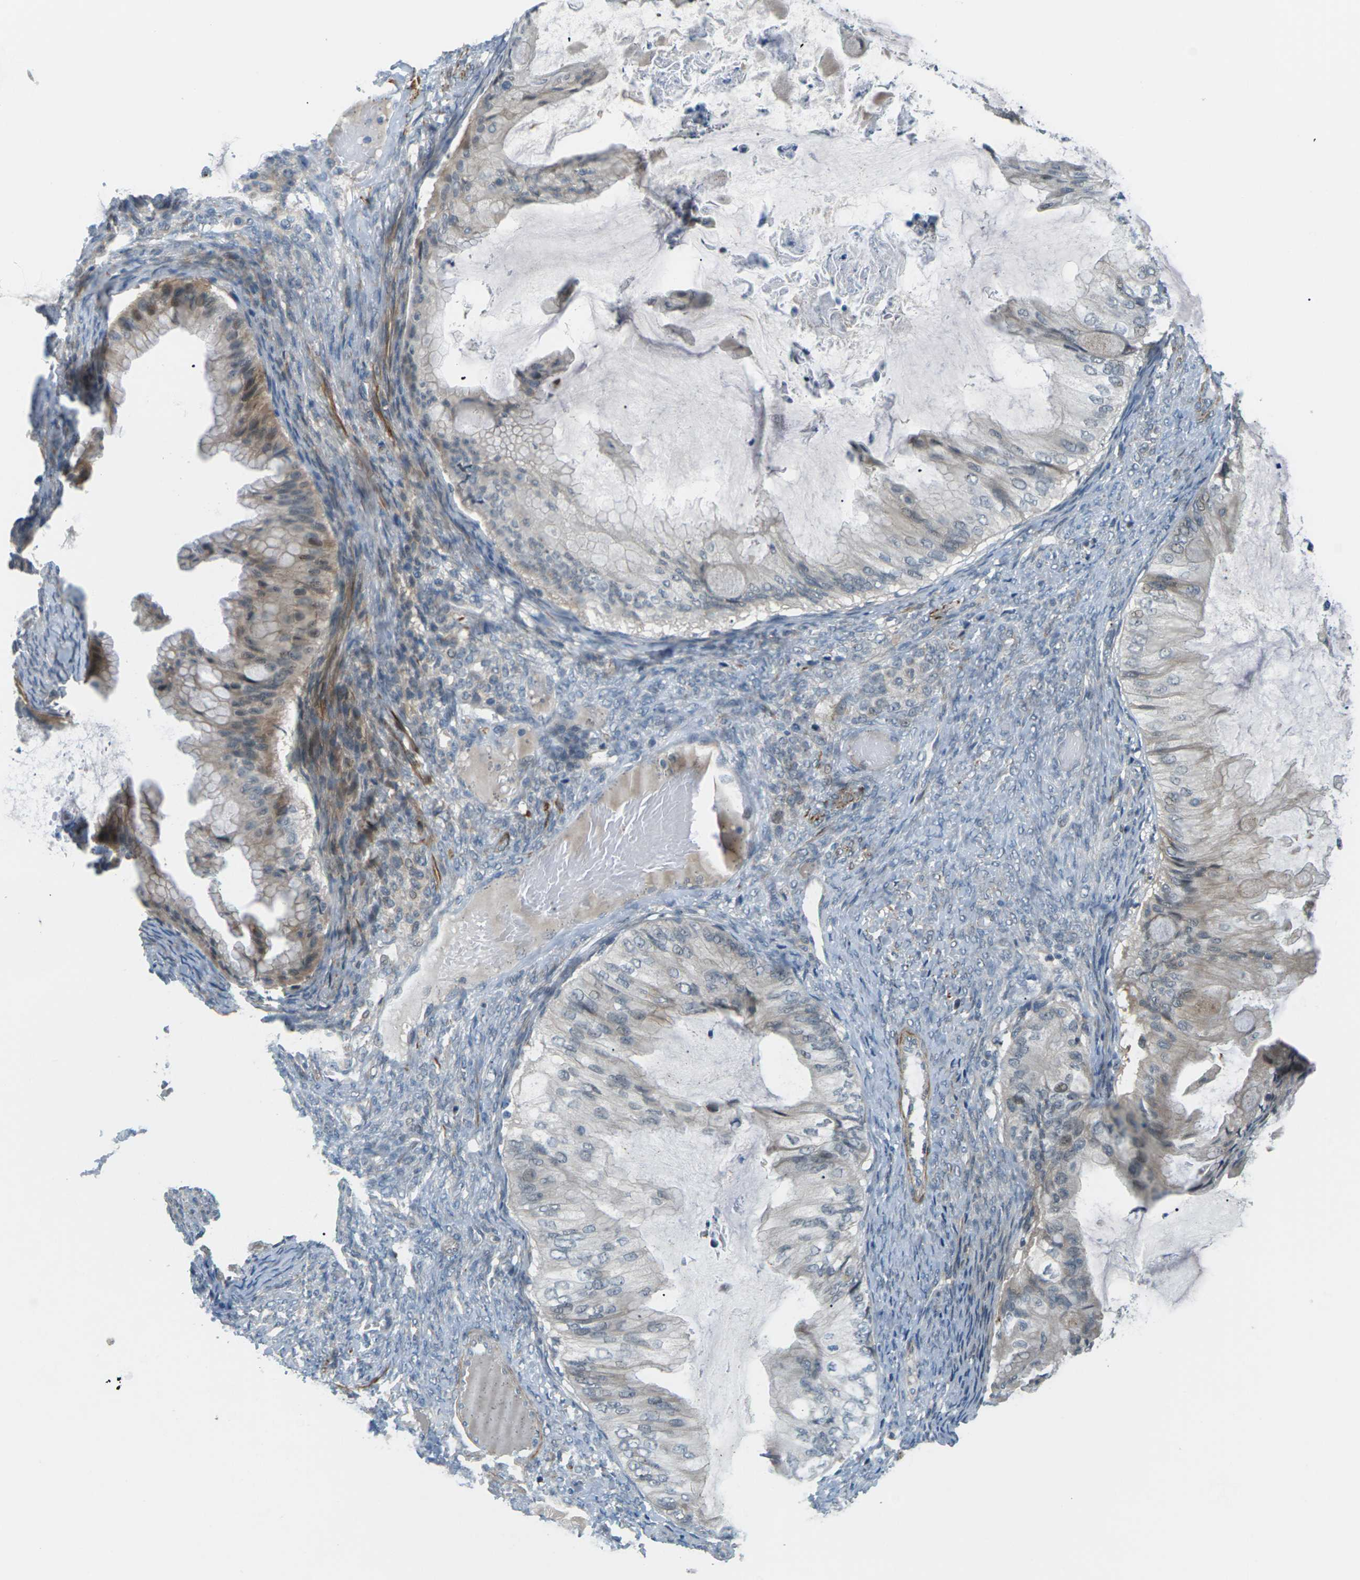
{"staining": {"intensity": "moderate", "quantity": "25%-75%", "location": "cytoplasmic/membranous"}, "tissue": "ovarian cancer", "cell_type": "Tumor cells", "image_type": "cancer", "snomed": [{"axis": "morphology", "description": "Cystadenocarcinoma, mucinous, NOS"}, {"axis": "topography", "description": "Ovary"}], "caption": "DAB immunohistochemical staining of human mucinous cystadenocarcinoma (ovarian) exhibits moderate cytoplasmic/membranous protein staining in approximately 25%-75% of tumor cells.", "gene": "SLC13A3", "patient": {"sex": "female", "age": 61}}